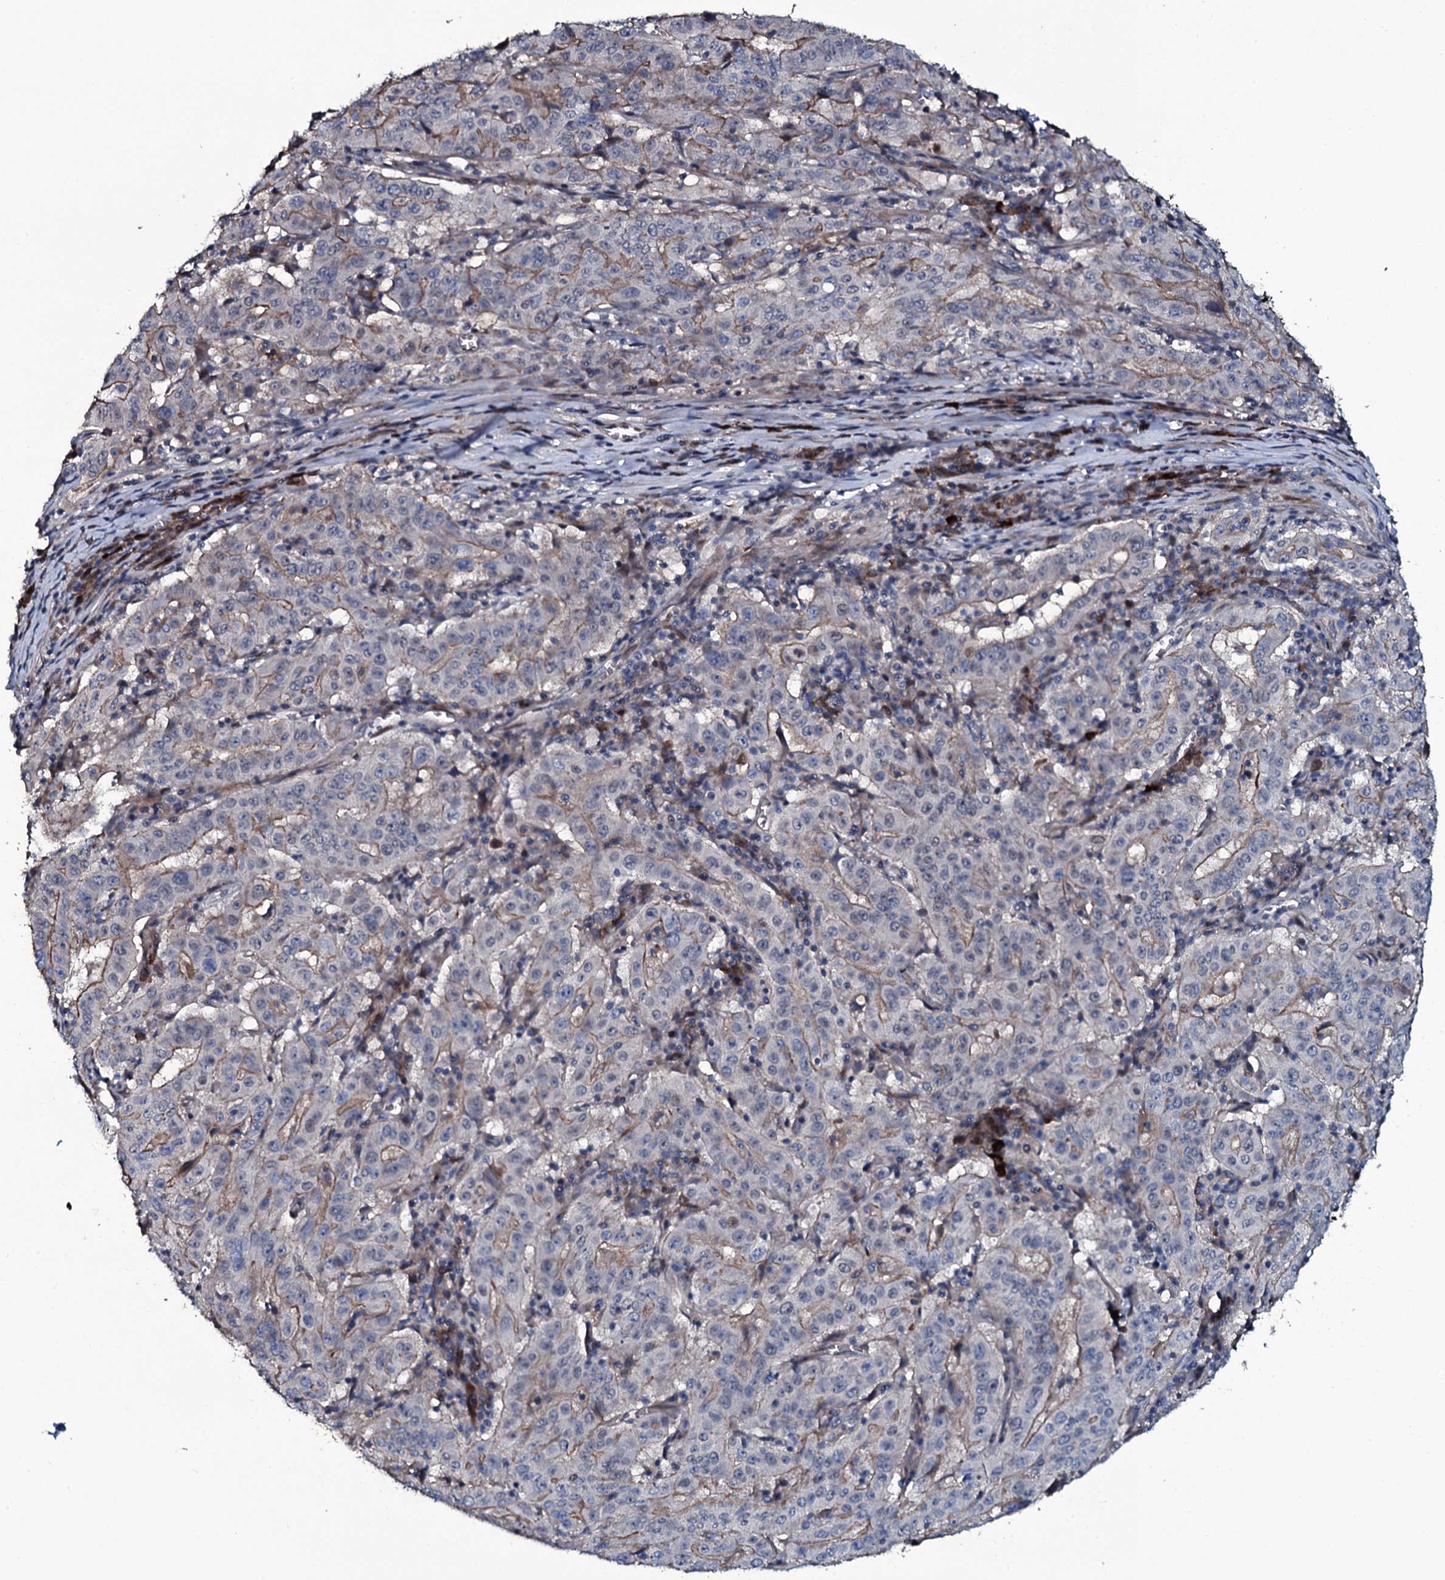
{"staining": {"intensity": "weak", "quantity": "25%-75%", "location": "cytoplasmic/membranous"}, "tissue": "pancreatic cancer", "cell_type": "Tumor cells", "image_type": "cancer", "snomed": [{"axis": "morphology", "description": "Adenocarcinoma, NOS"}, {"axis": "topography", "description": "Pancreas"}], "caption": "Tumor cells demonstrate low levels of weak cytoplasmic/membranous positivity in about 25%-75% of cells in pancreatic cancer (adenocarcinoma).", "gene": "LYG2", "patient": {"sex": "male", "age": 63}}